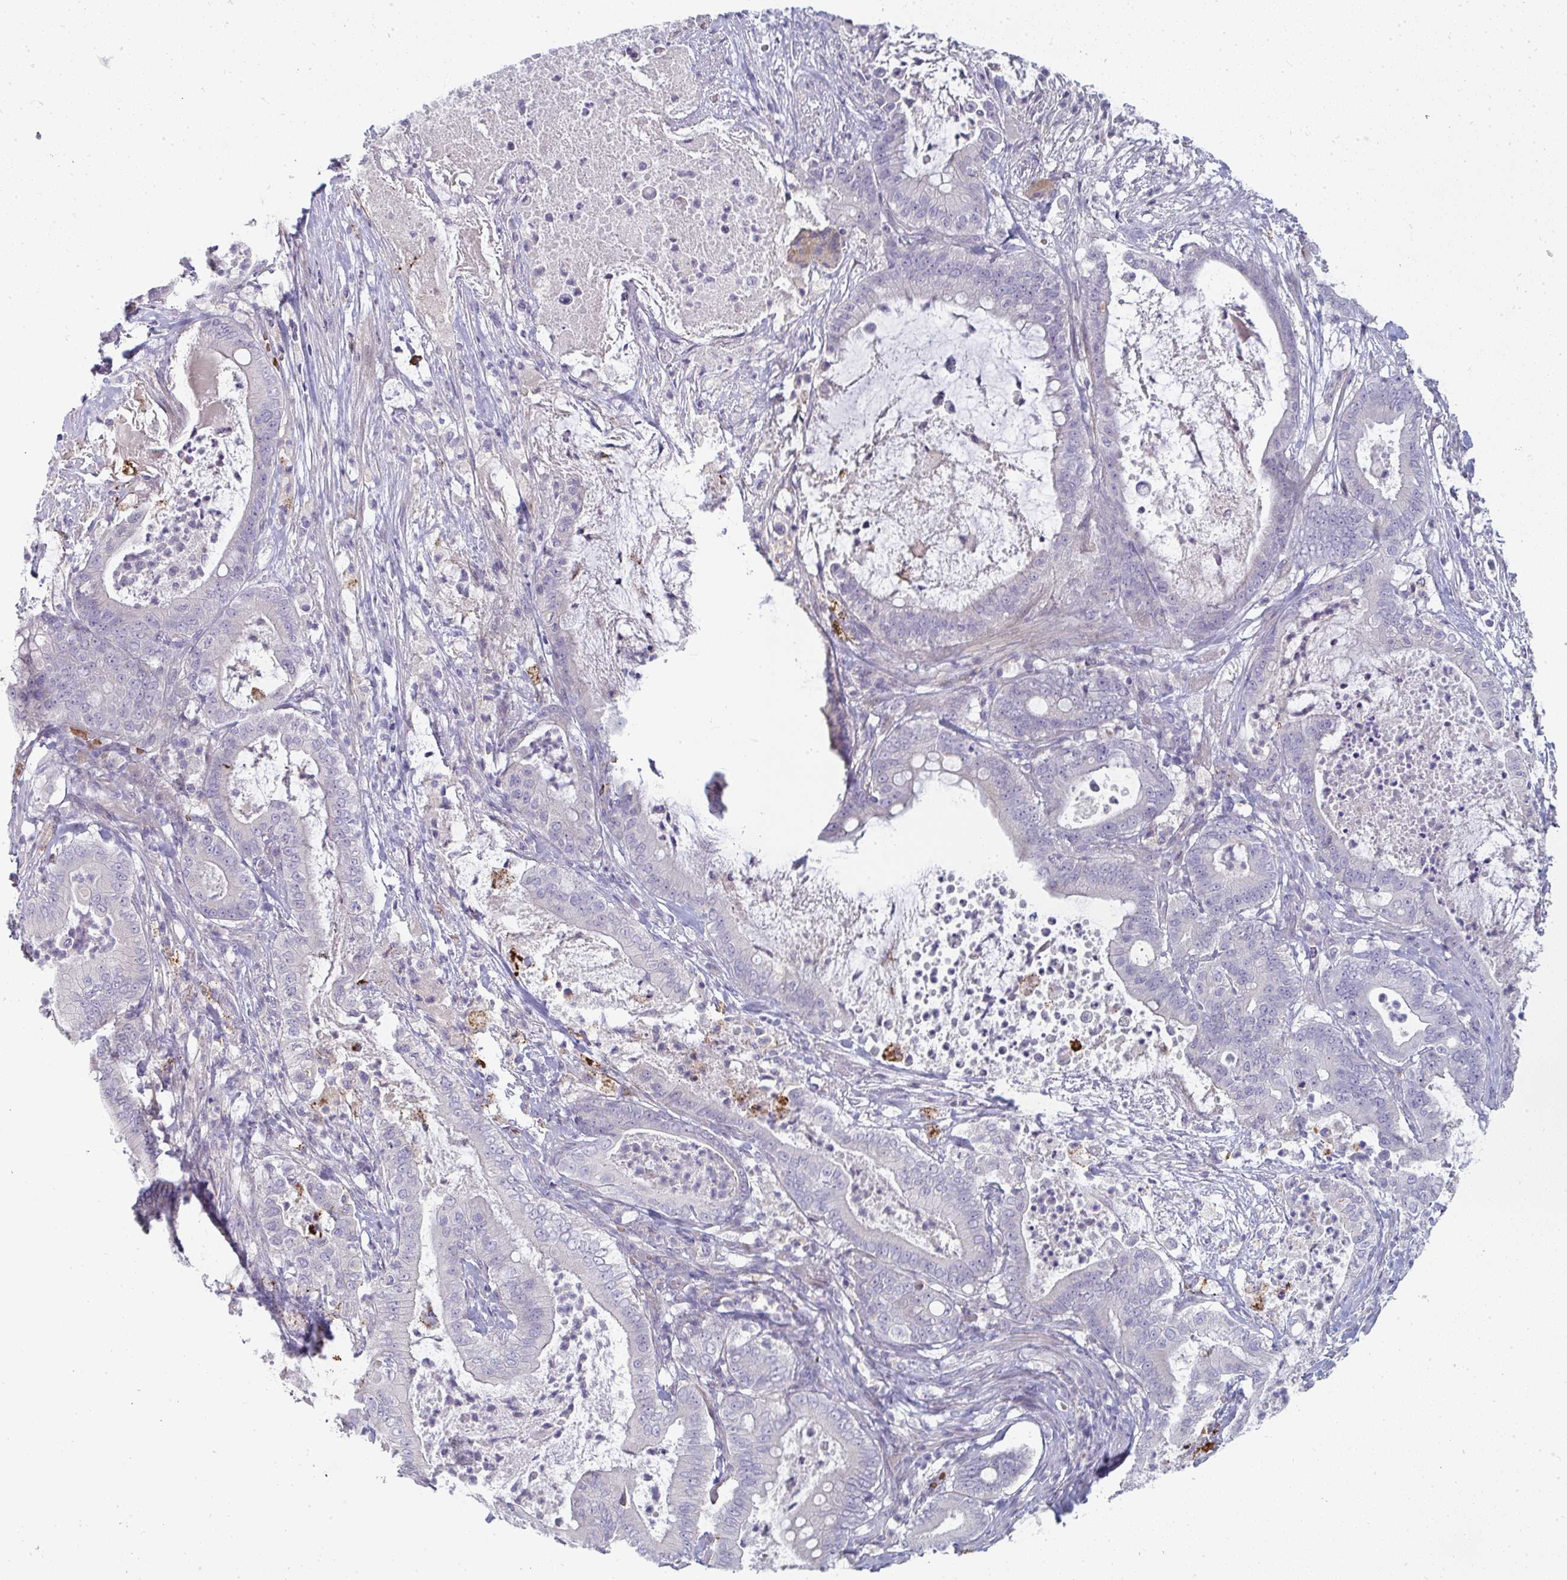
{"staining": {"intensity": "negative", "quantity": "none", "location": "none"}, "tissue": "pancreatic cancer", "cell_type": "Tumor cells", "image_type": "cancer", "snomed": [{"axis": "morphology", "description": "Adenocarcinoma, NOS"}, {"axis": "topography", "description": "Pancreas"}], "caption": "The micrograph displays no significant staining in tumor cells of pancreatic cancer. (DAB (3,3'-diaminobenzidine) IHC with hematoxylin counter stain).", "gene": "SHB", "patient": {"sex": "male", "age": 71}}